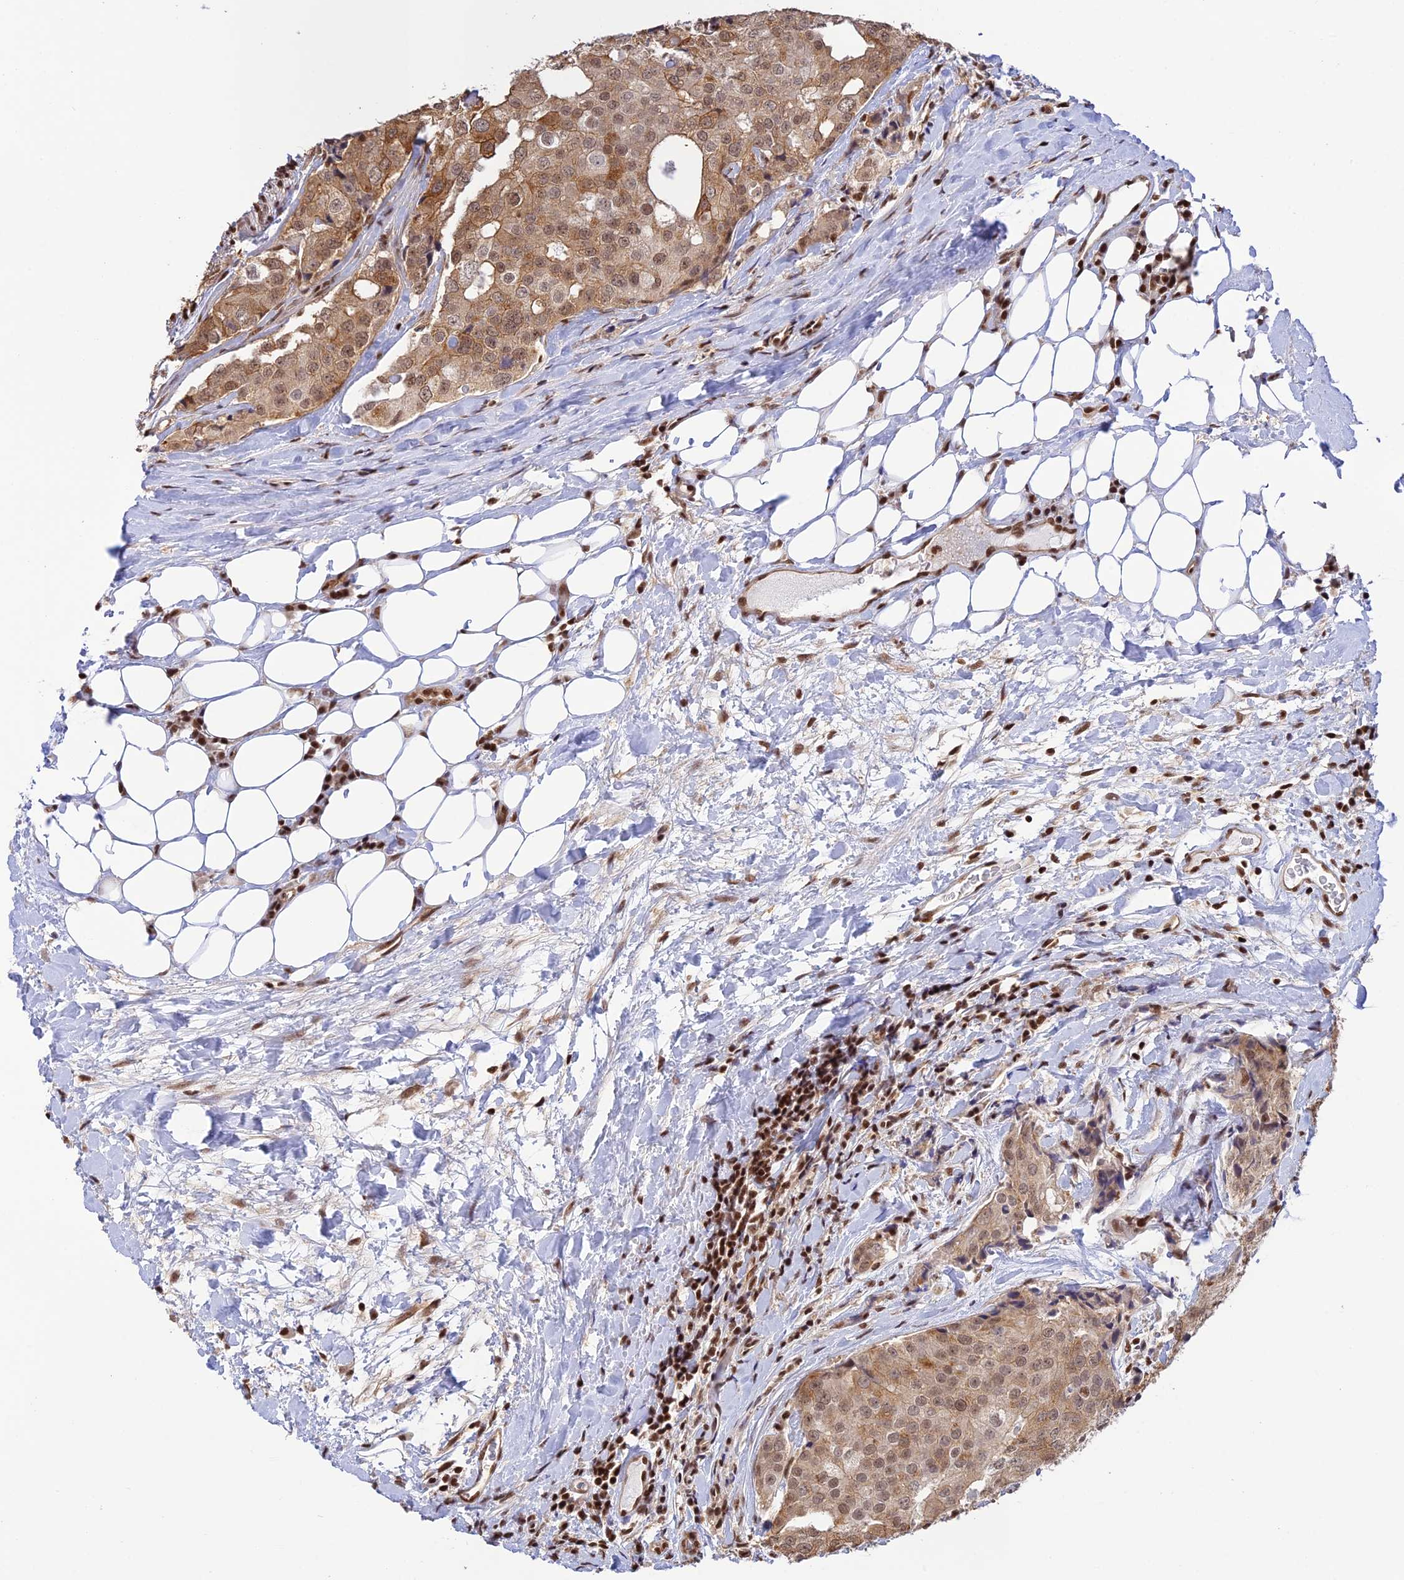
{"staining": {"intensity": "moderate", "quantity": ">75%", "location": "cytoplasmic/membranous,nuclear"}, "tissue": "prostate cancer", "cell_type": "Tumor cells", "image_type": "cancer", "snomed": [{"axis": "morphology", "description": "Adenocarcinoma, High grade"}, {"axis": "topography", "description": "Prostate"}], "caption": "Adenocarcinoma (high-grade) (prostate) was stained to show a protein in brown. There is medium levels of moderate cytoplasmic/membranous and nuclear expression in approximately >75% of tumor cells.", "gene": "THAP11", "patient": {"sex": "male", "age": 49}}